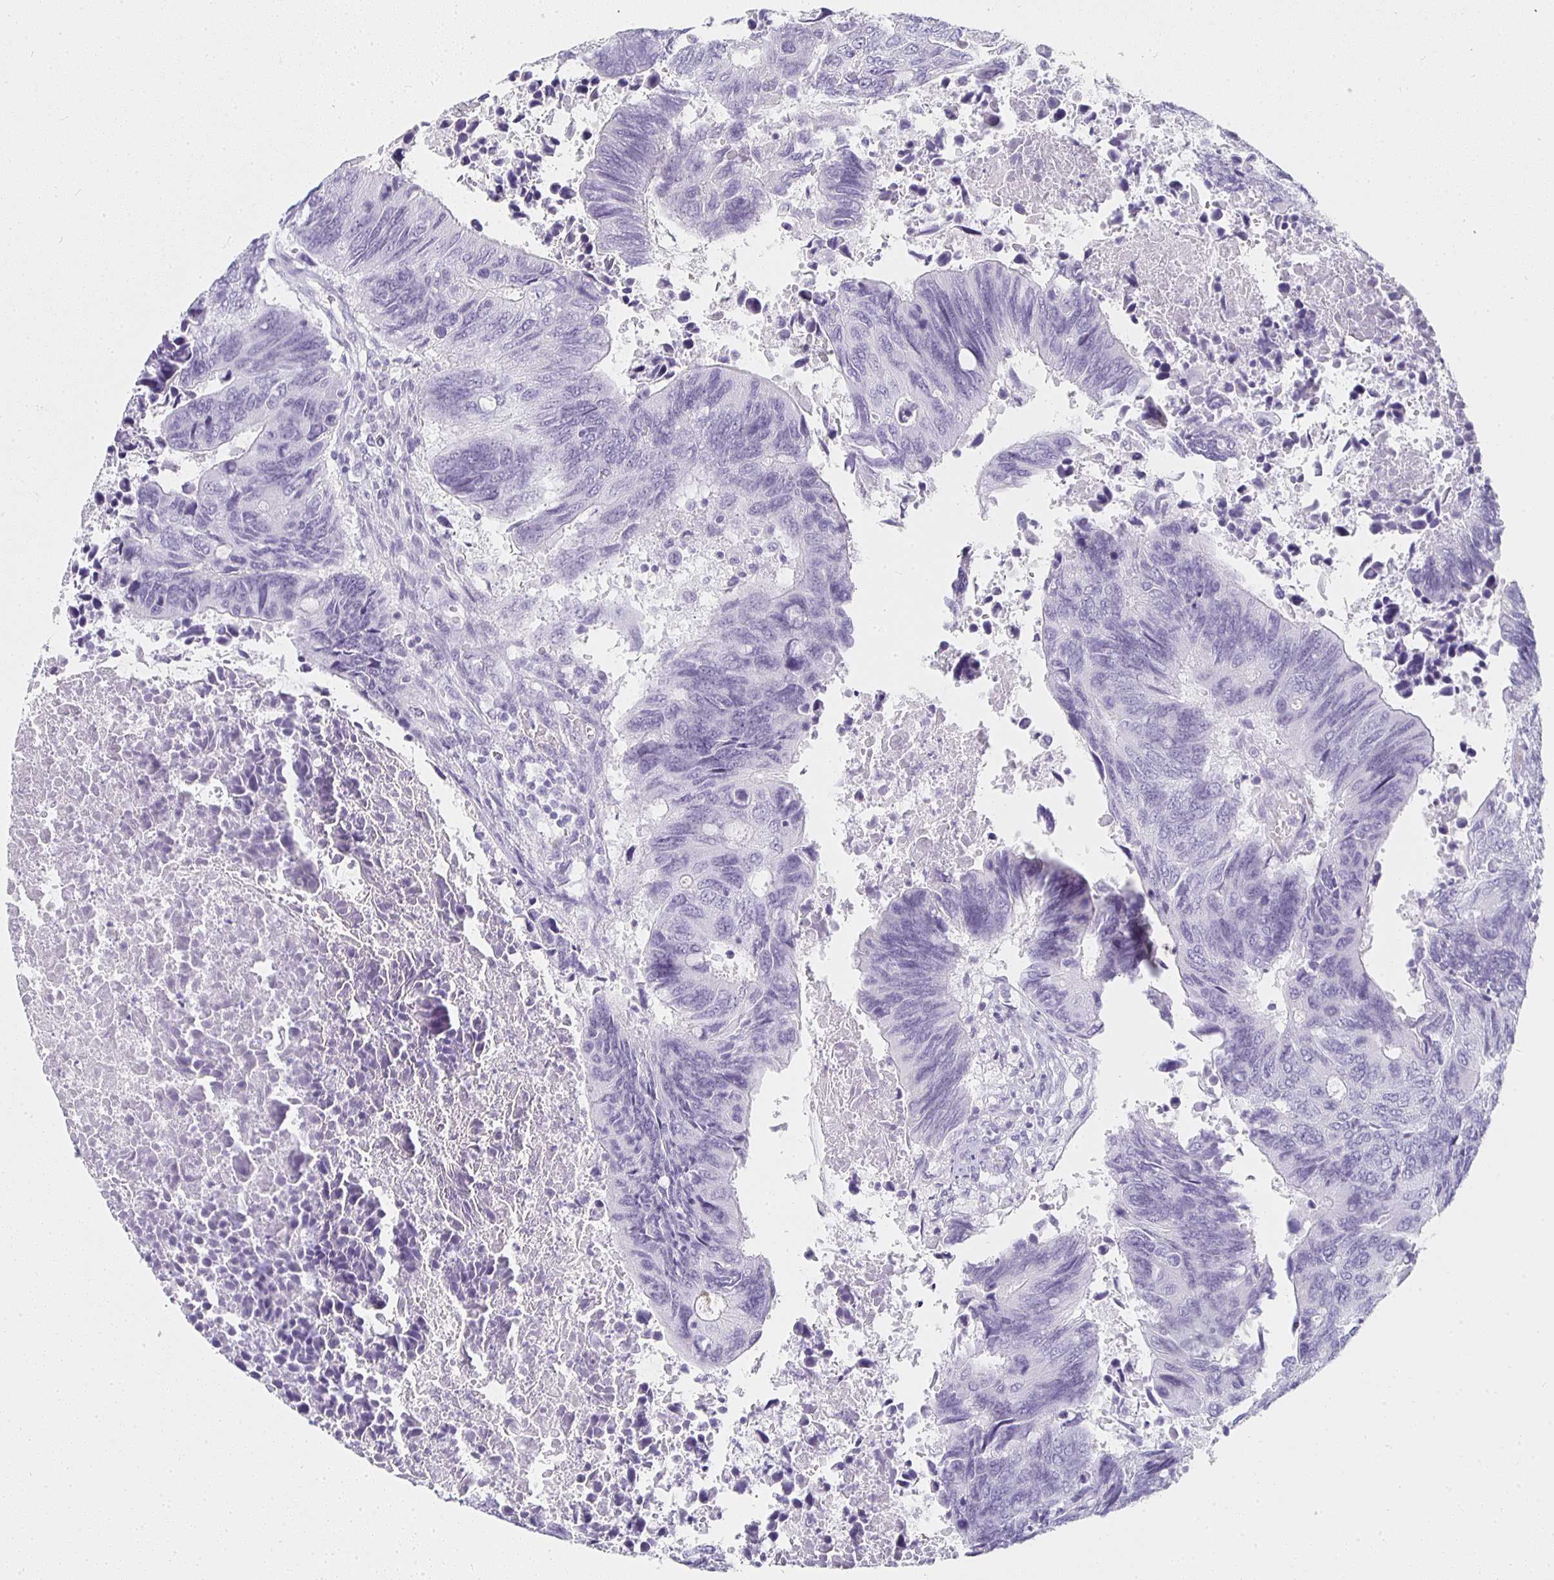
{"staining": {"intensity": "negative", "quantity": "none", "location": "none"}, "tissue": "colorectal cancer", "cell_type": "Tumor cells", "image_type": "cancer", "snomed": [{"axis": "morphology", "description": "Adenocarcinoma, NOS"}, {"axis": "topography", "description": "Colon"}], "caption": "Tumor cells show no significant positivity in colorectal cancer.", "gene": "TPSD1", "patient": {"sex": "male", "age": 87}}